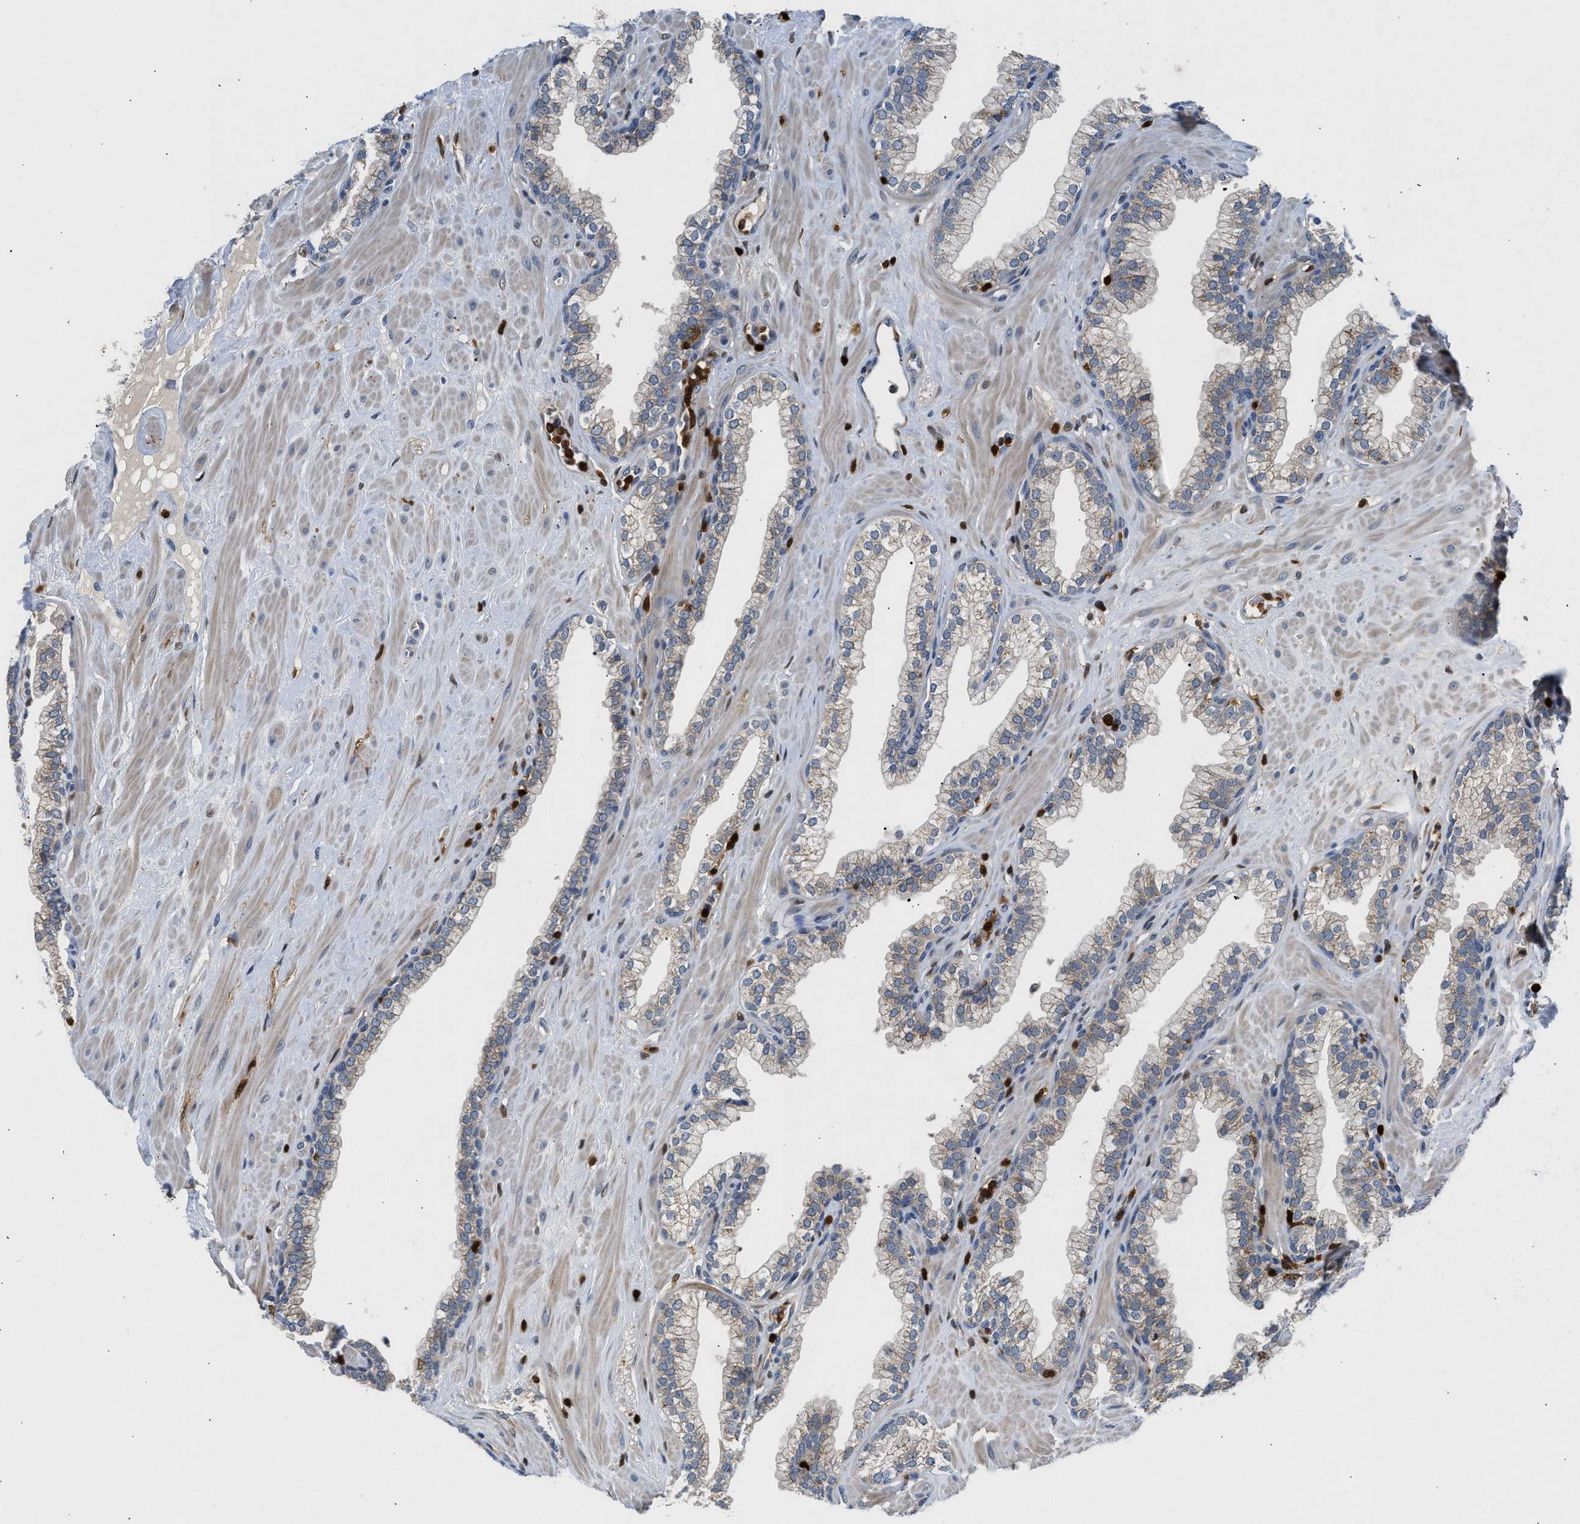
{"staining": {"intensity": "weak", "quantity": "25%-75%", "location": "cytoplasmic/membranous"}, "tissue": "prostate", "cell_type": "Glandular cells", "image_type": "normal", "snomed": [{"axis": "morphology", "description": "Normal tissue, NOS"}, {"axis": "morphology", "description": "Urothelial carcinoma, Low grade"}, {"axis": "topography", "description": "Urinary bladder"}, {"axis": "topography", "description": "Prostate"}], "caption": "Protein expression analysis of unremarkable prostate demonstrates weak cytoplasmic/membranous staining in about 25%-75% of glandular cells.", "gene": "SLIT2", "patient": {"sex": "male", "age": 60}}